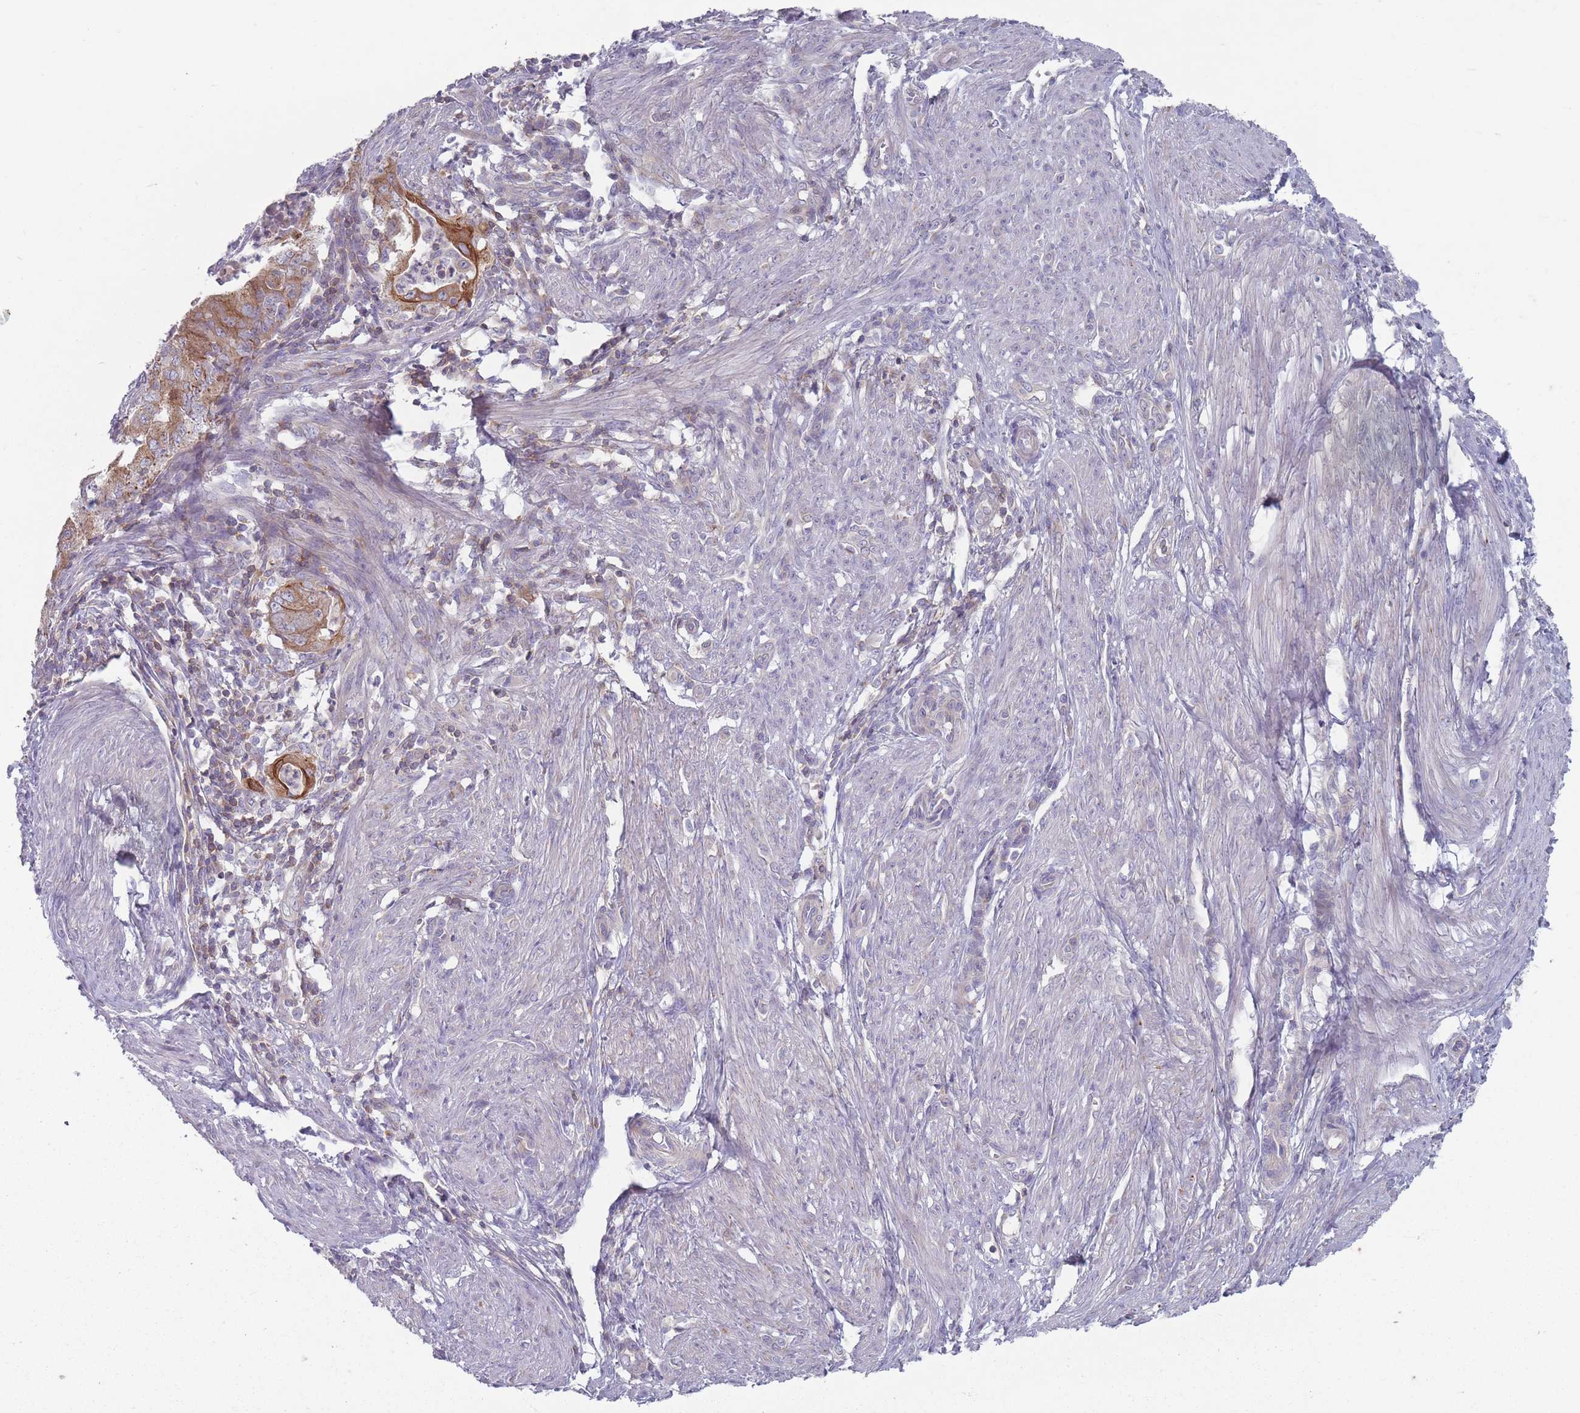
{"staining": {"intensity": "moderate", "quantity": "<25%", "location": "cytoplasmic/membranous"}, "tissue": "endometrial cancer", "cell_type": "Tumor cells", "image_type": "cancer", "snomed": [{"axis": "morphology", "description": "Adenocarcinoma, NOS"}, {"axis": "topography", "description": "Endometrium"}], "caption": "A brown stain shows moderate cytoplasmic/membranous staining of a protein in human endometrial cancer tumor cells.", "gene": "HSBP1L1", "patient": {"sex": "female", "age": 50}}